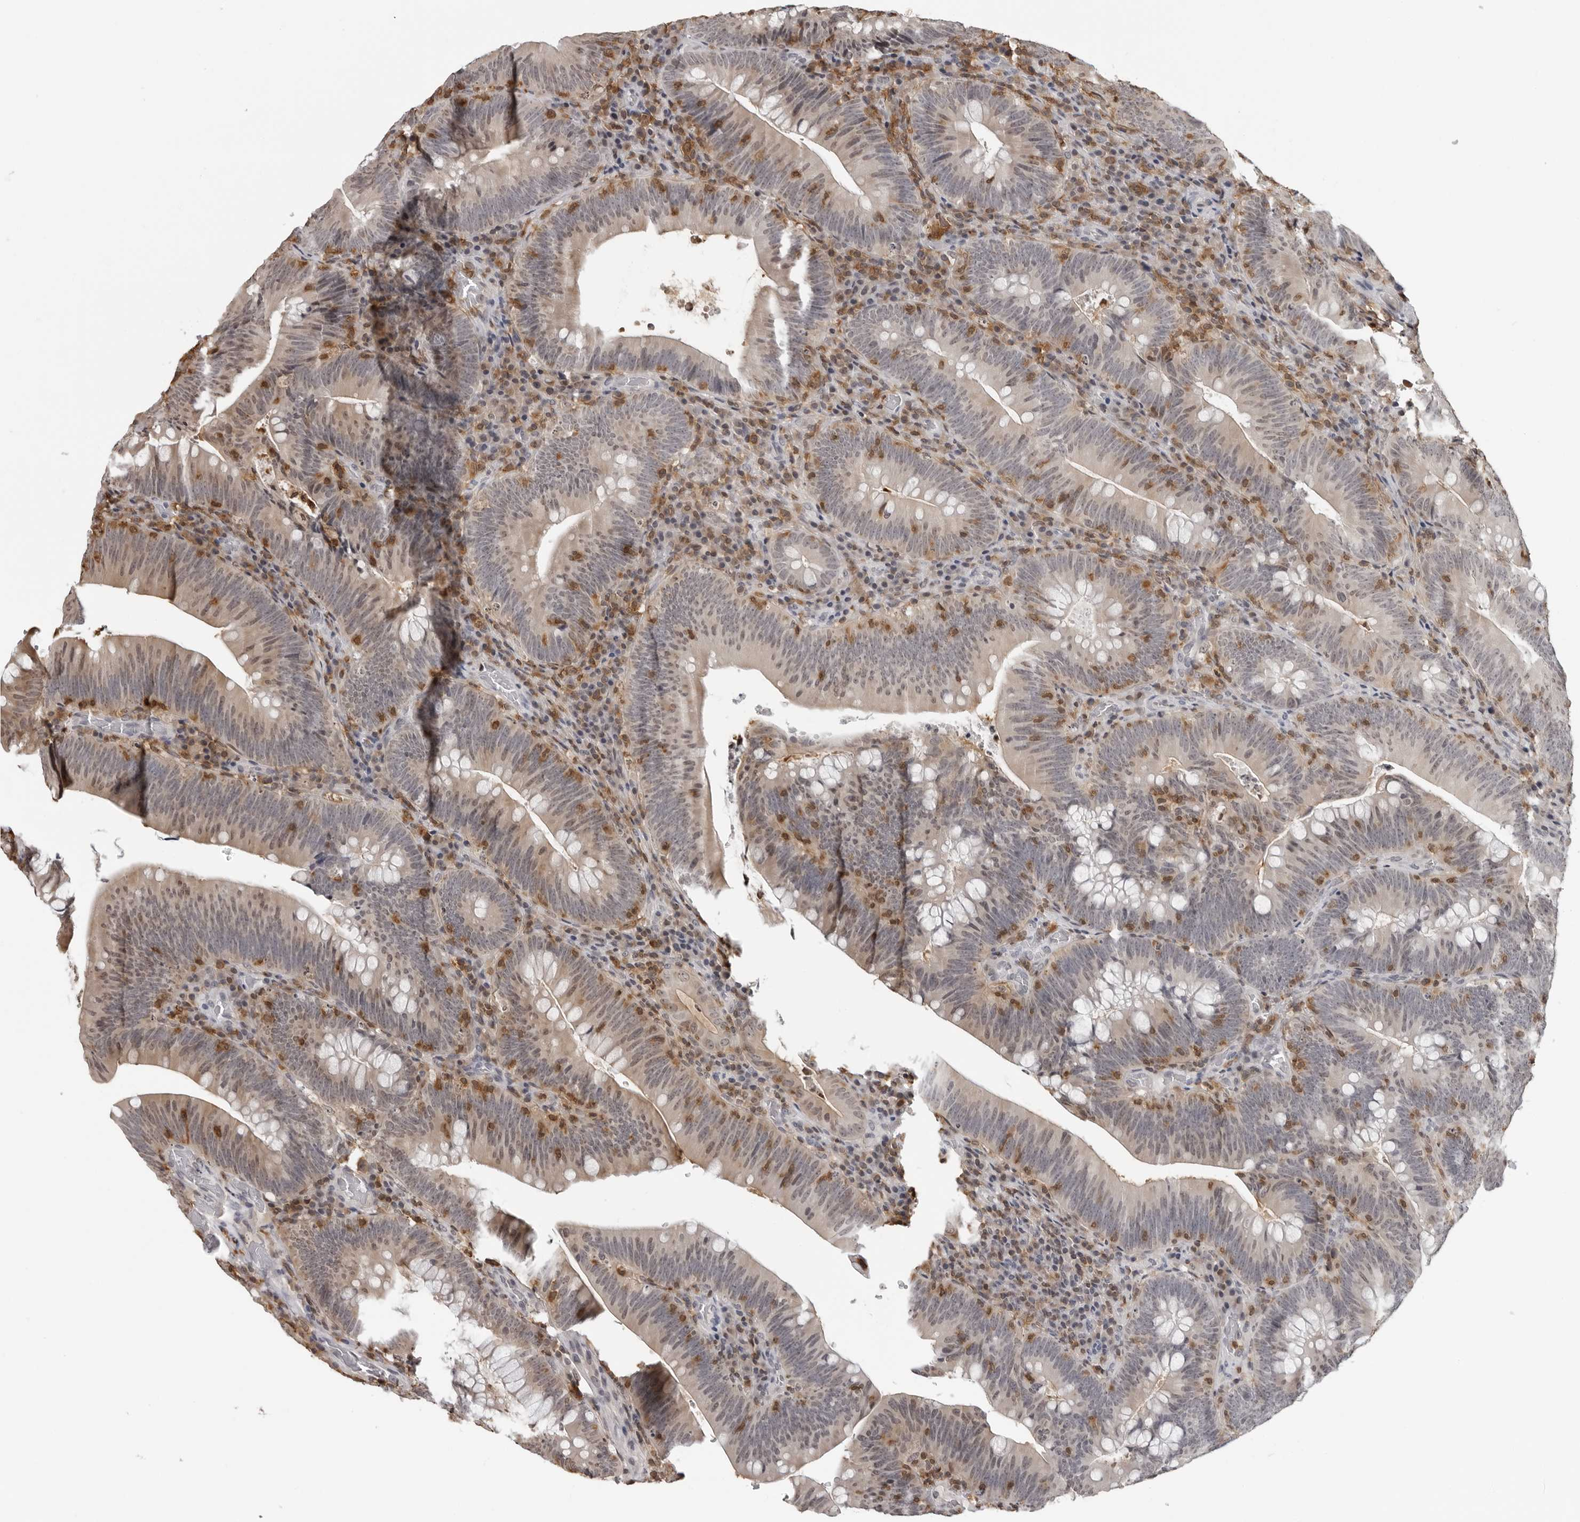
{"staining": {"intensity": "weak", "quantity": "25%-75%", "location": "cytoplasmic/membranous"}, "tissue": "colorectal cancer", "cell_type": "Tumor cells", "image_type": "cancer", "snomed": [{"axis": "morphology", "description": "Normal tissue, NOS"}, {"axis": "topography", "description": "Colon"}], "caption": "The micrograph demonstrates a brown stain indicating the presence of a protein in the cytoplasmic/membranous of tumor cells in colorectal cancer. Immunohistochemistry (ihc) stains the protein in brown and the nuclei are stained blue.", "gene": "HSPH1", "patient": {"sex": "female", "age": 82}}